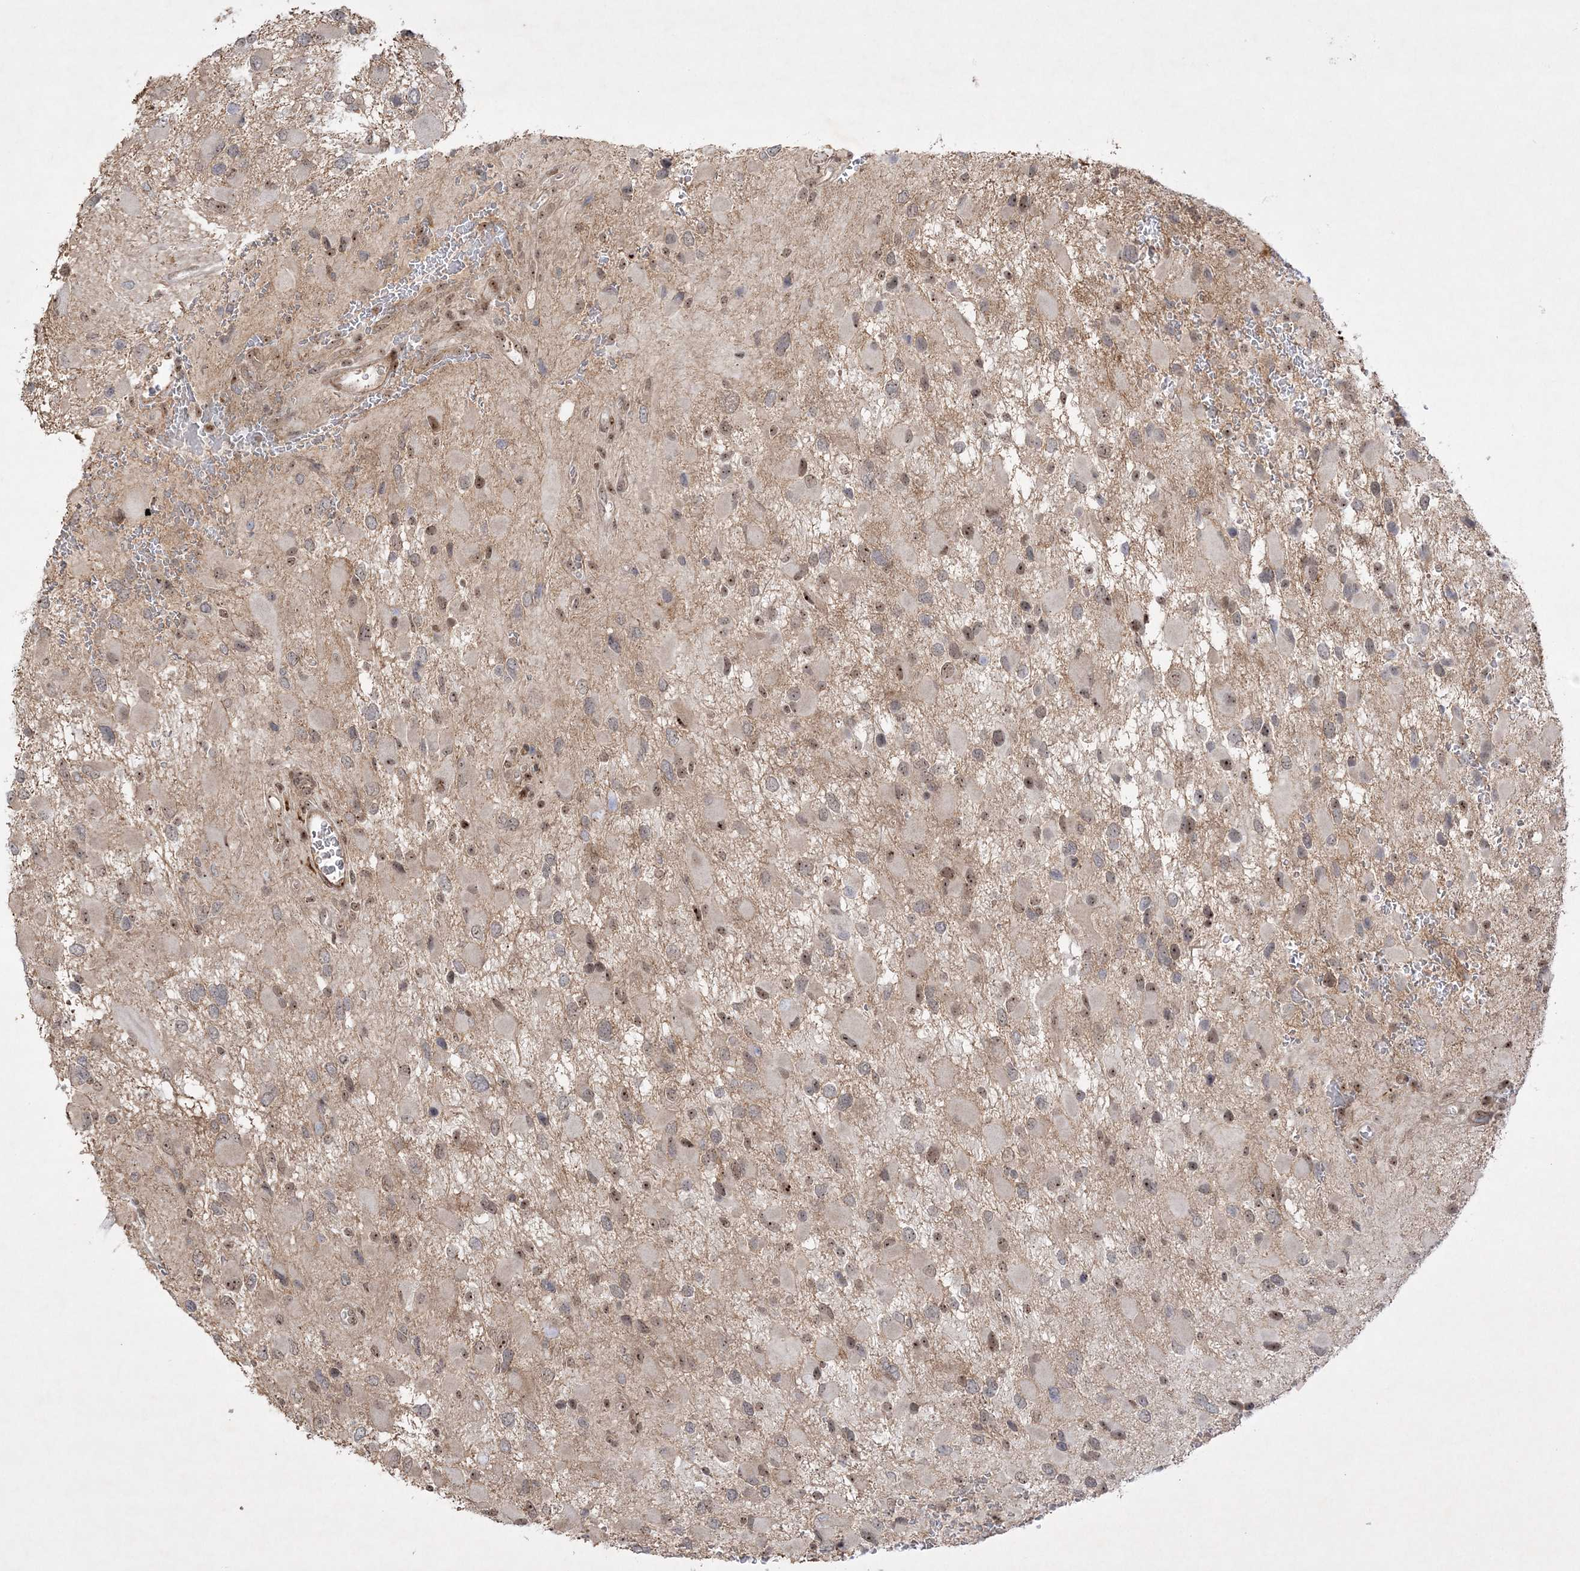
{"staining": {"intensity": "weak", "quantity": "<25%", "location": "nuclear"}, "tissue": "glioma", "cell_type": "Tumor cells", "image_type": "cancer", "snomed": [{"axis": "morphology", "description": "Glioma, malignant, High grade"}, {"axis": "topography", "description": "Brain"}], "caption": "There is no significant positivity in tumor cells of malignant high-grade glioma.", "gene": "NPM3", "patient": {"sex": "male", "age": 53}}